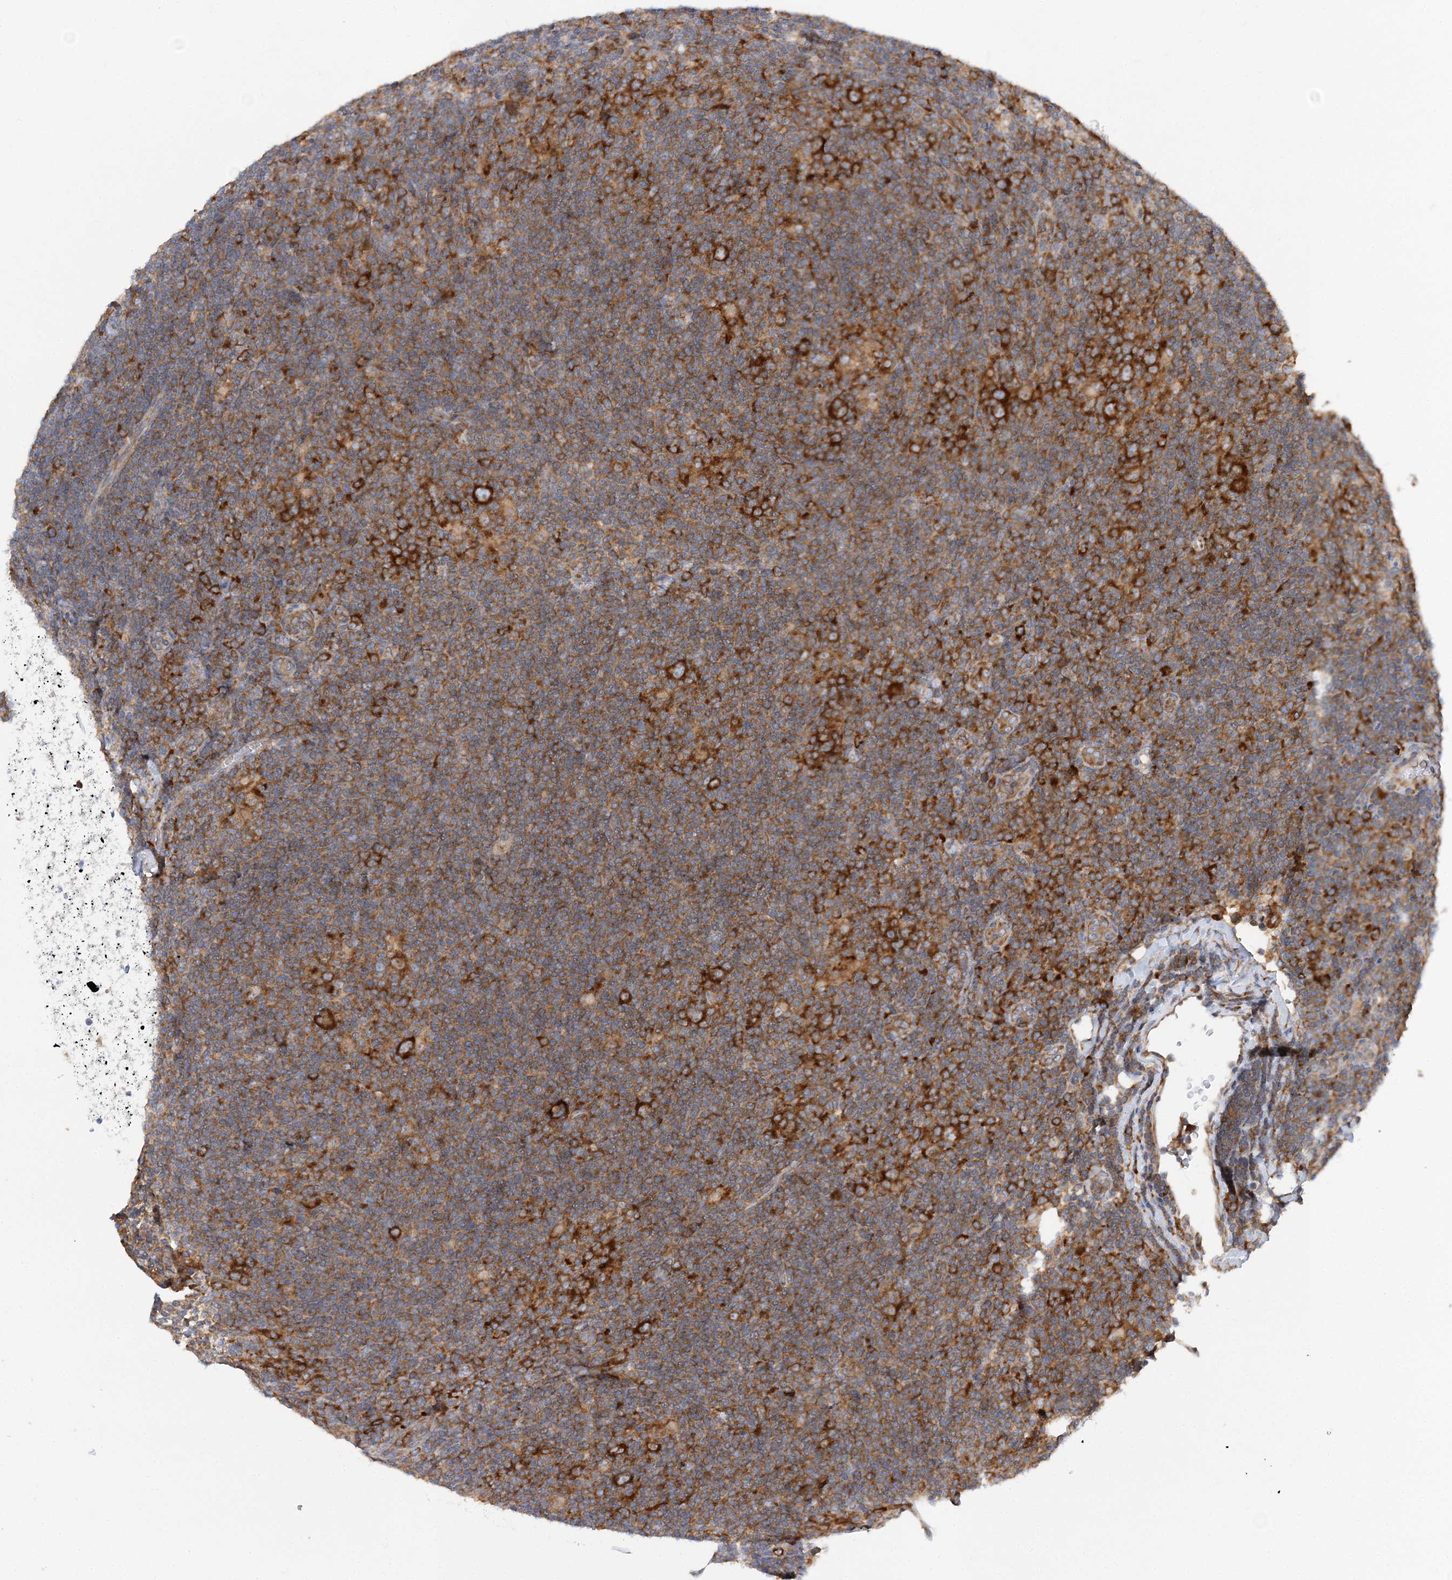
{"staining": {"intensity": "strong", "quantity": ">75%", "location": "cytoplasmic/membranous"}, "tissue": "lymphoma", "cell_type": "Tumor cells", "image_type": "cancer", "snomed": [{"axis": "morphology", "description": "Hodgkin's disease, NOS"}, {"axis": "topography", "description": "Lymph node"}], "caption": "A brown stain shows strong cytoplasmic/membranous positivity of a protein in human lymphoma tumor cells. Ihc stains the protein in brown and the nuclei are stained blue.", "gene": "LARP4B", "patient": {"sex": "female", "age": 57}}